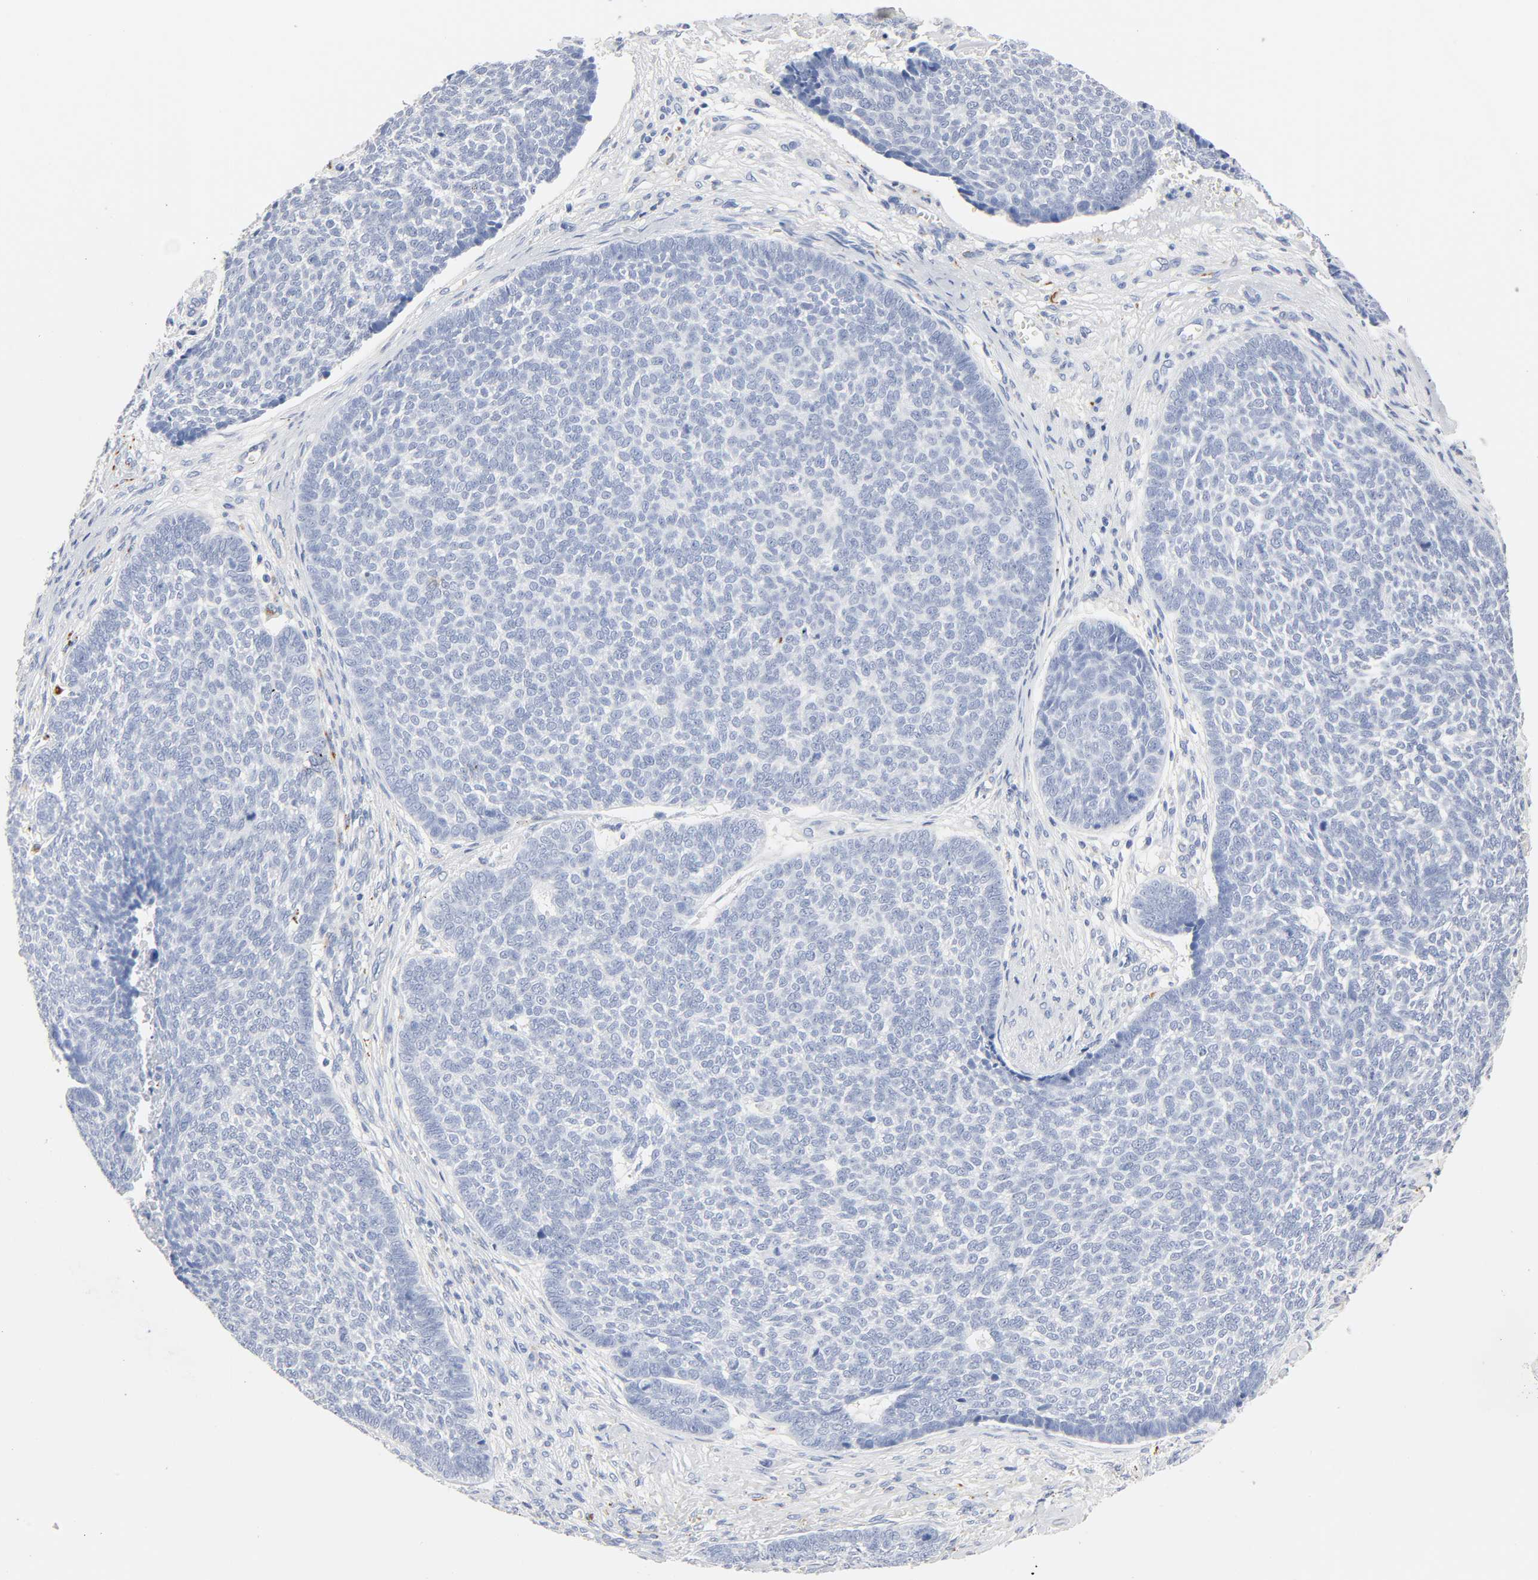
{"staining": {"intensity": "negative", "quantity": "none", "location": "none"}, "tissue": "skin cancer", "cell_type": "Tumor cells", "image_type": "cancer", "snomed": [{"axis": "morphology", "description": "Basal cell carcinoma"}, {"axis": "topography", "description": "Skin"}], "caption": "This micrograph is of skin cancer stained with IHC to label a protein in brown with the nuclei are counter-stained blue. There is no staining in tumor cells. The staining is performed using DAB brown chromogen with nuclei counter-stained in using hematoxylin.", "gene": "PLP1", "patient": {"sex": "male", "age": 84}}